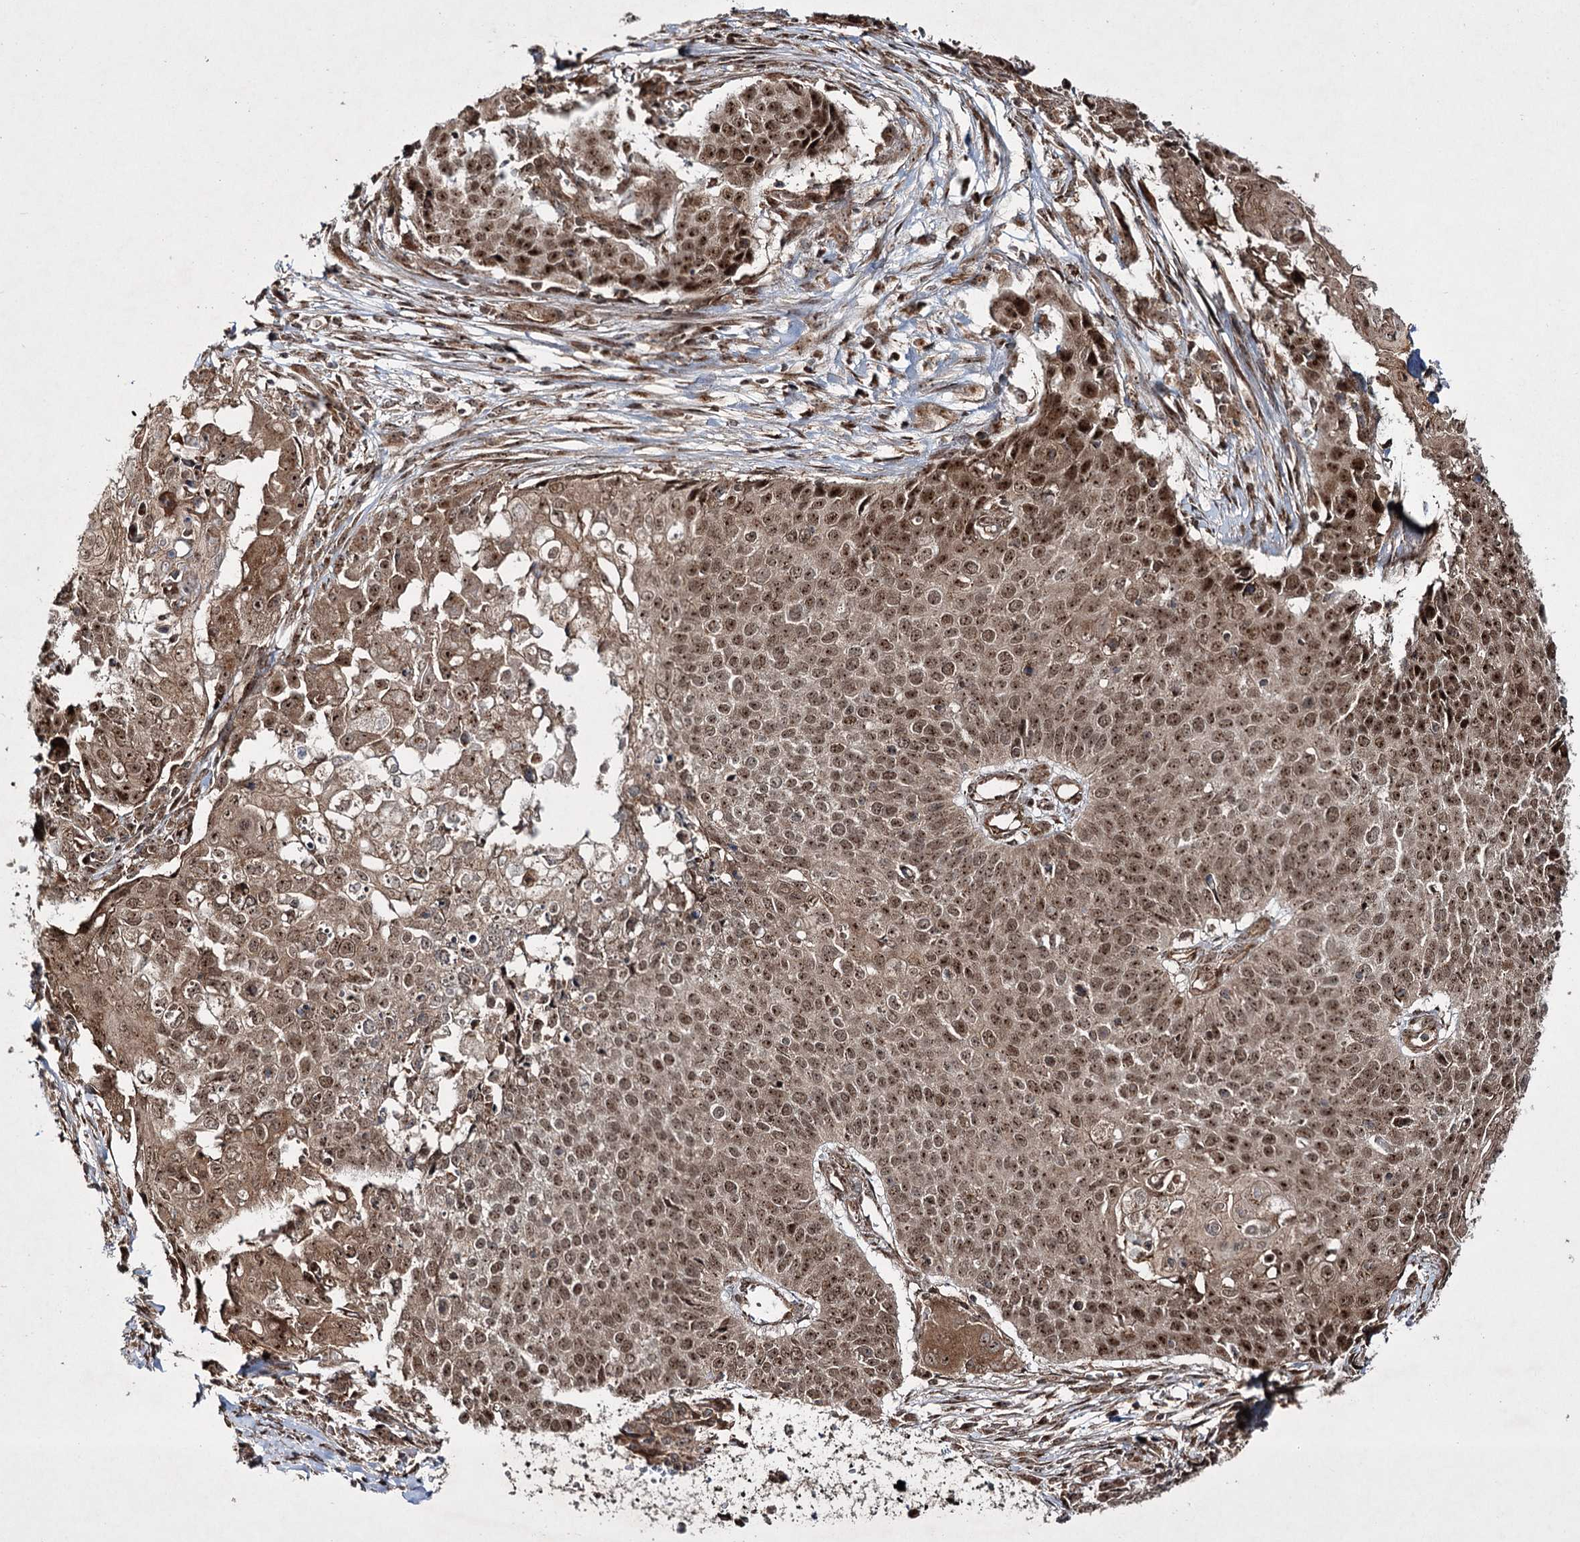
{"staining": {"intensity": "moderate", "quantity": ">75%", "location": "cytoplasmic/membranous,nuclear"}, "tissue": "cervical cancer", "cell_type": "Tumor cells", "image_type": "cancer", "snomed": [{"axis": "morphology", "description": "Squamous cell carcinoma, NOS"}, {"axis": "topography", "description": "Cervix"}], "caption": "DAB immunohistochemical staining of human squamous cell carcinoma (cervical) displays moderate cytoplasmic/membranous and nuclear protein expression in about >75% of tumor cells. Immunohistochemistry (ihc) stains the protein of interest in brown and the nuclei are stained blue.", "gene": "SERINC5", "patient": {"sex": "female", "age": 39}}